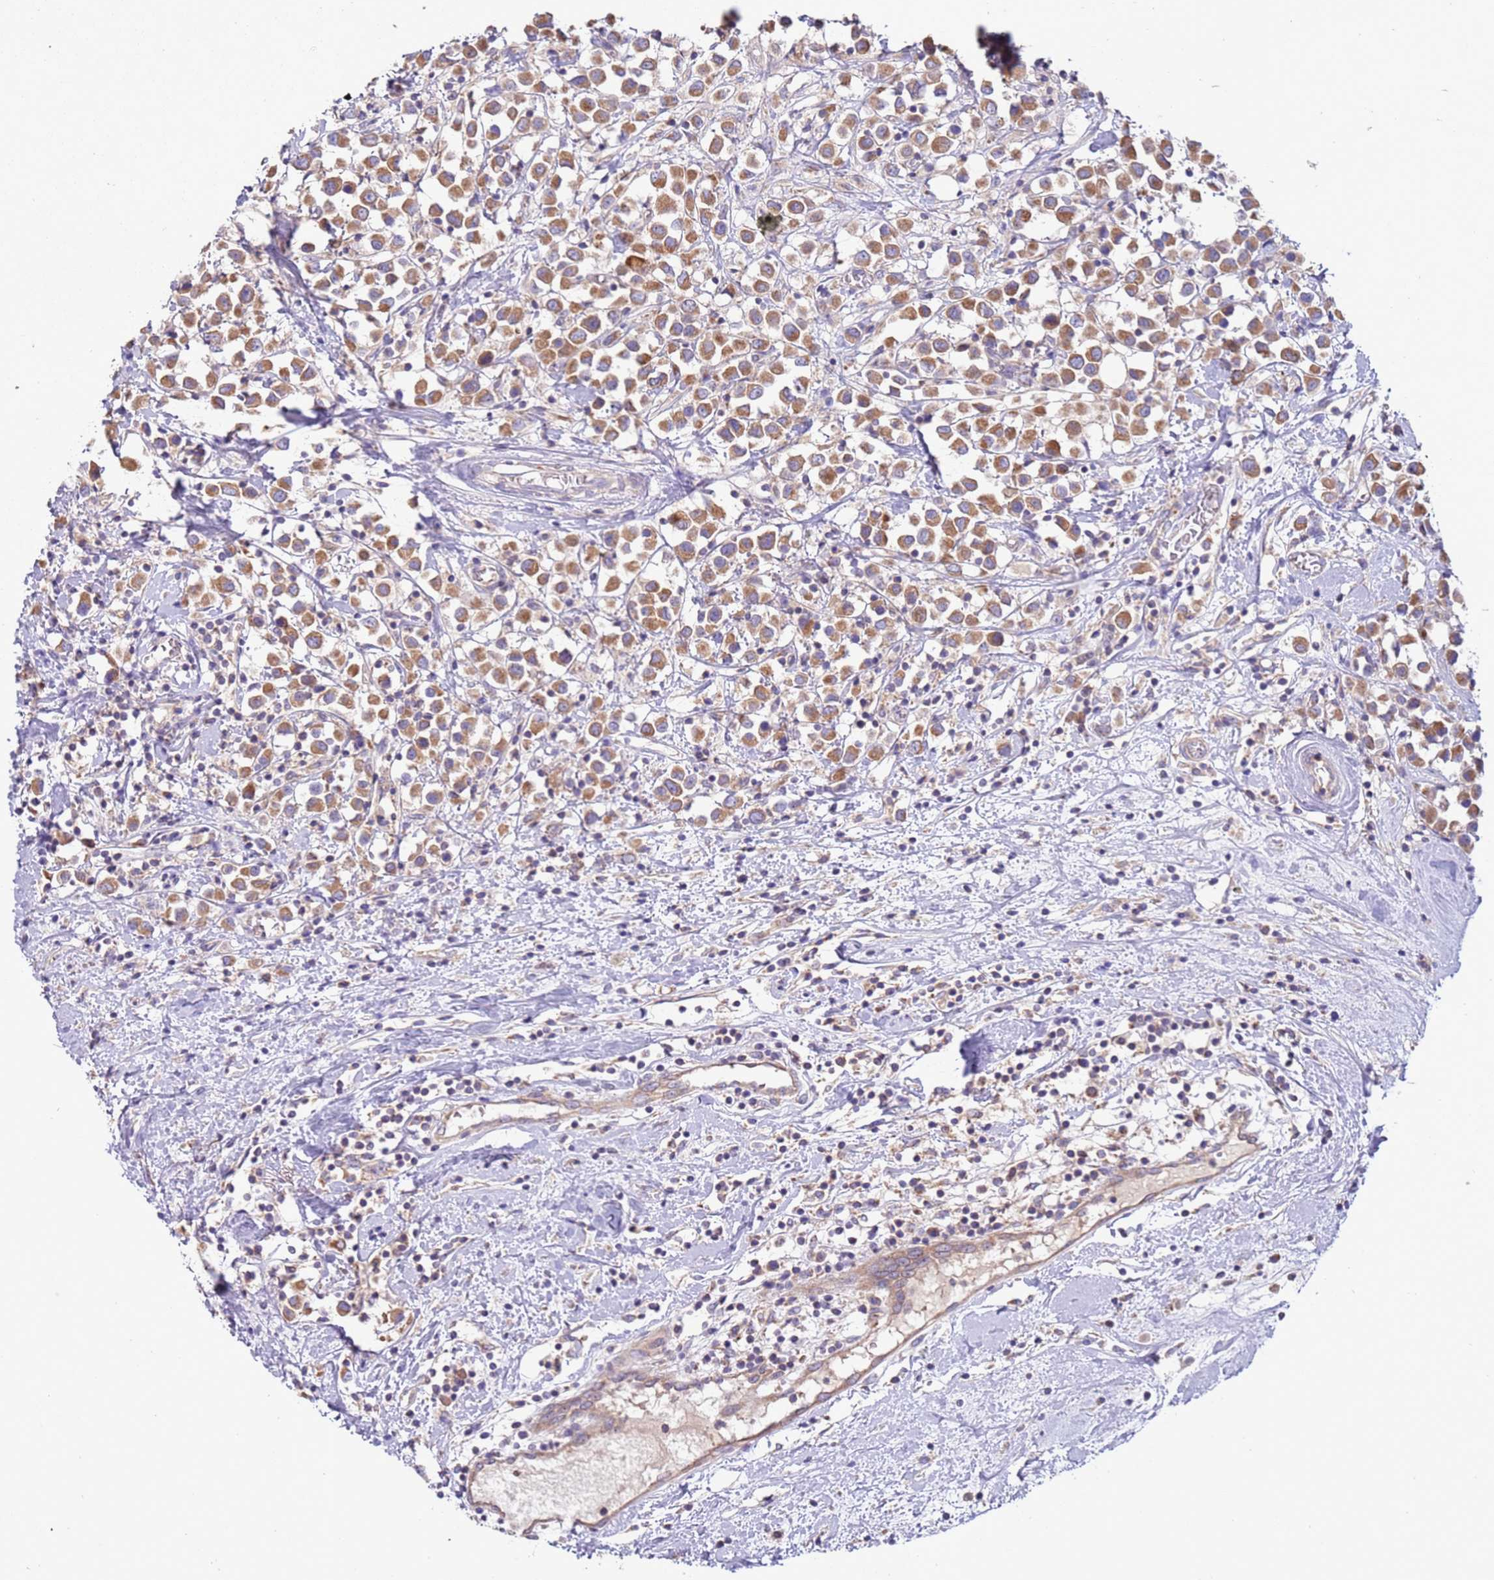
{"staining": {"intensity": "moderate", "quantity": ">75%", "location": "cytoplasmic/membranous"}, "tissue": "breast cancer", "cell_type": "Tumor cells", "image_type": "cancer", "snomed": [{"axis": "morphology", "description": "Duct carcinoma"}, {"axis": "topography", "description": "Breast"}], "caption": "An IHC micrograph of tumor tissue is shown. Protein staining in brown labels moderate cytoplasmic/membranous positivity in breast cancer (infiltrating ductal carcinoma) within tumor cells.", "gene": "UQCRQ", "patient": {"sex": "female", "age": 61}}